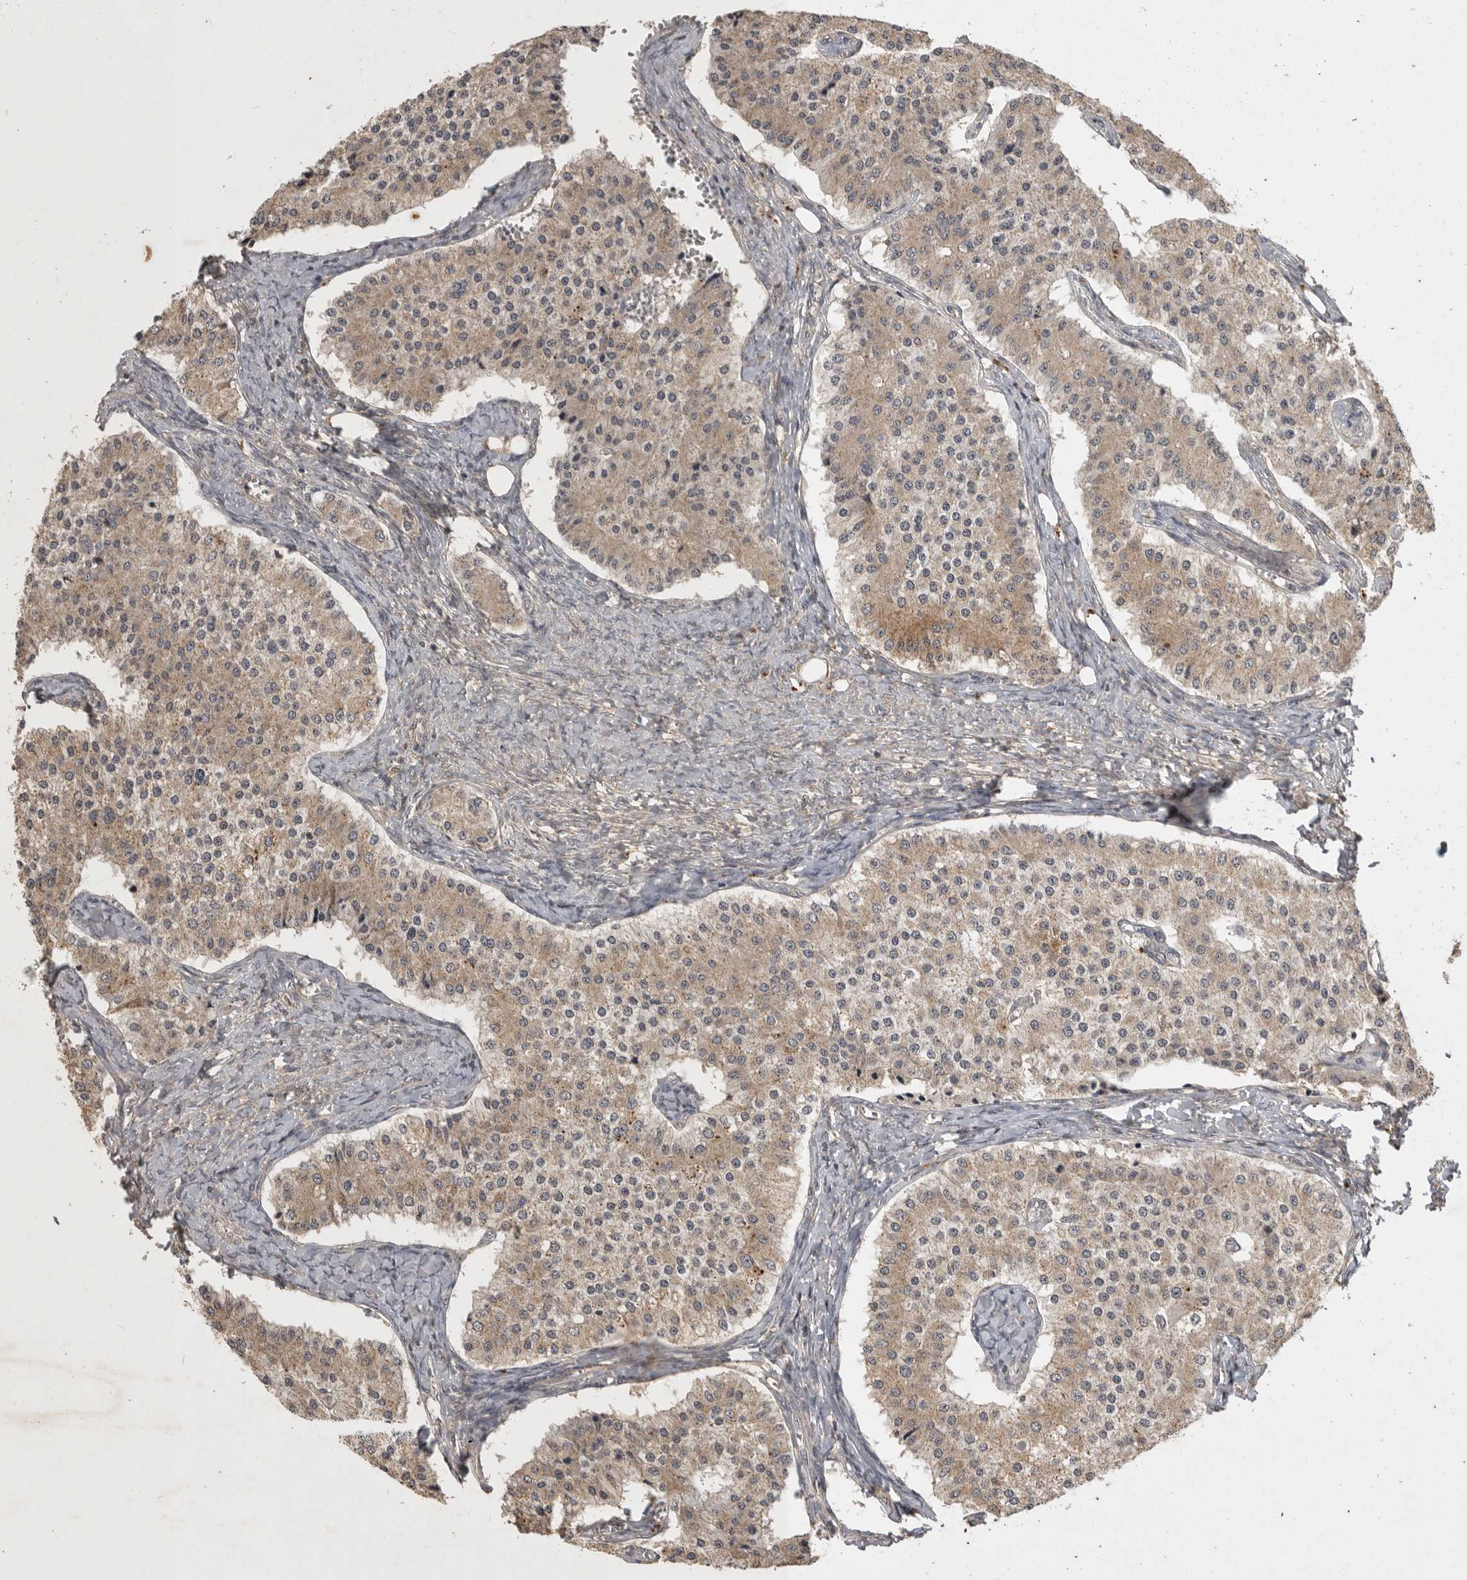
{"staining": {"intensity": "moderate", "quantity": ">75%", "location": "cytoplasmic/membranous"}, "tissue": "carcinoid", "cell_type": "Tumor cells", "image_type": "cancer", "snomed": [{"axis": "morphology", "description": "Carcinoid, malignant, NOS"}, {"axis": "topography", "description": "Colon"}], "caption": "The micrograph demonstrates staining of carcinoid, revealing moderate cytoplasmic/membranous protein expression (brown color) within tumor cells. The staining was performed using DAB (3,3'-diaminobenzidine) to visualize the protein expression in brown, while the nuclei were stained in blue with hematoxylin (Magnification: 20x).", "gene": "ADAMTS4", "patient": {"sex": "female", "age": 52}}